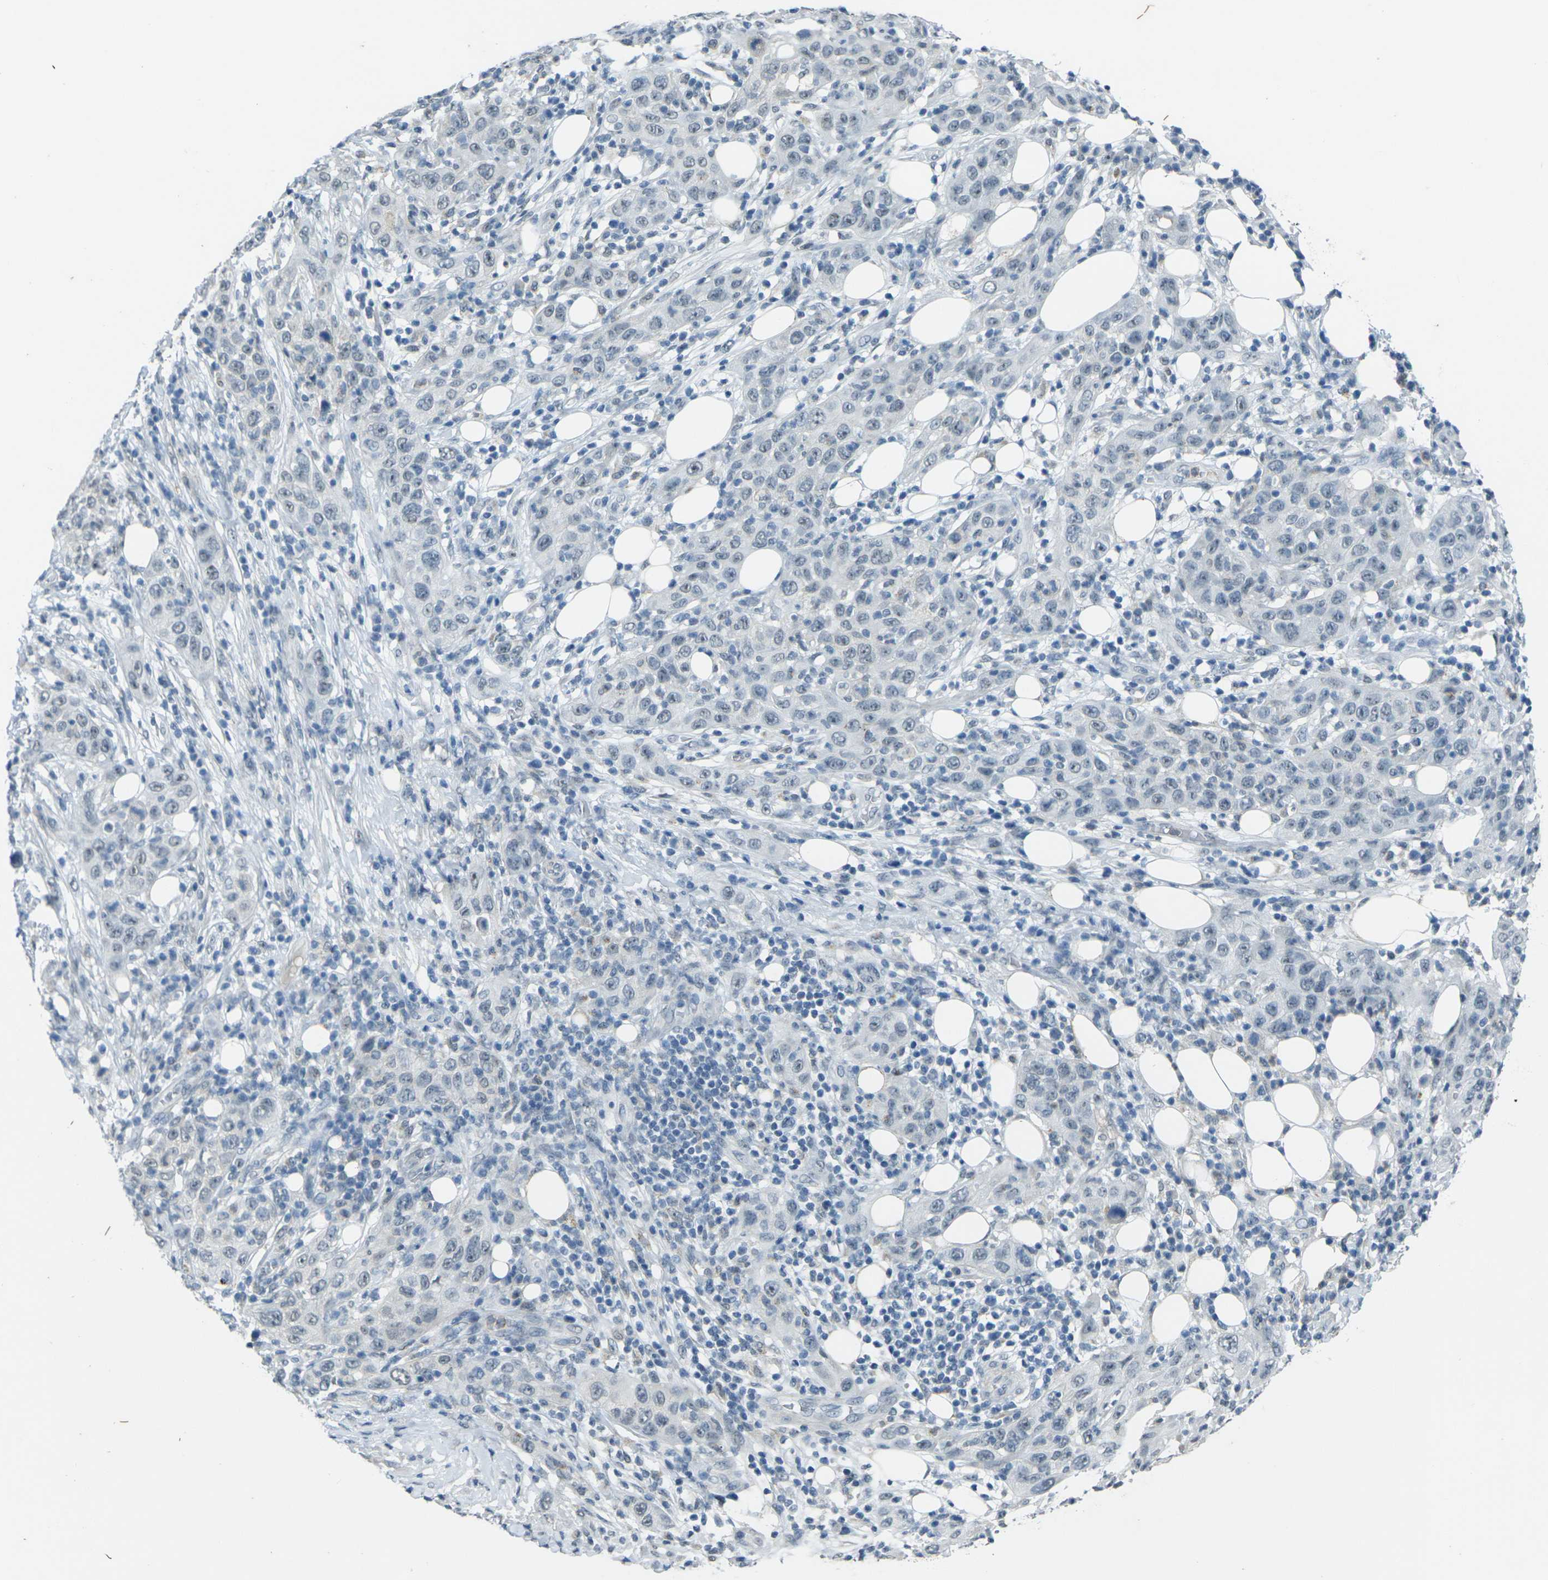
{"staining": {"intensity": "negative", "quantity": "none", "location": "none"}, "tissue": "skin cancer", "cell_type": "Tumor cells", "image_type": "cancer", "snomed": [{"axis": "morphology", "description": "Squamous cell carcinoma, NOS"}, {"axis": "topography", "description": "Skin"}], "caption": "Immunohistochemistry photomicrograph of neoplastic tissue: human skin cancer (squamous cell carcinoma) stained with DAB demonstrates no significant protein positivity in tumor cells. (IHC, brightfield microscopy, high magnification).", "gene": "SPTBN2", "patient": {"sex": "female", "age": 88}}